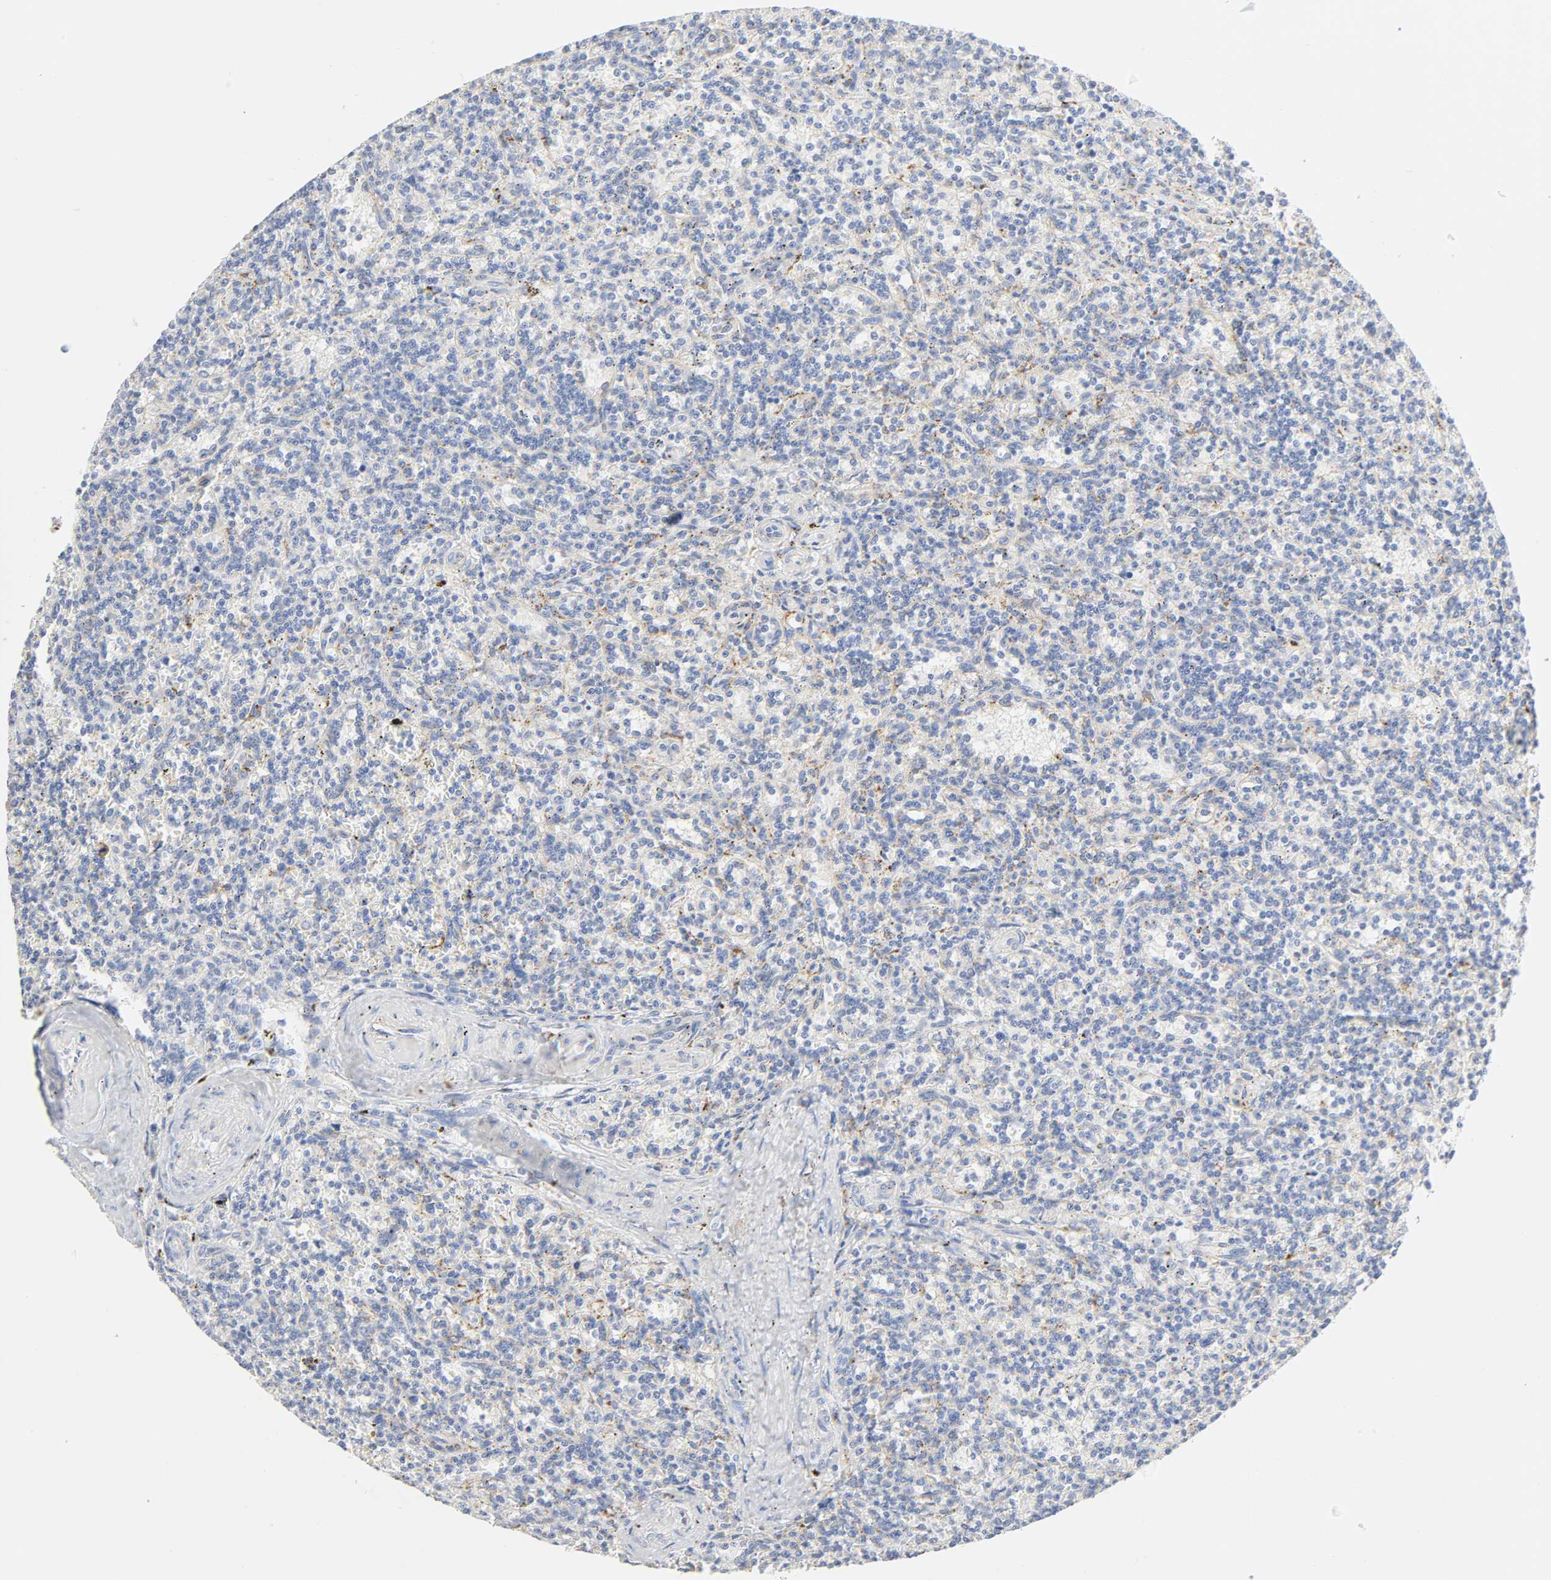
{"staining": {"intensity": "negative", "quantity": "none", "location": "none"}, "tissue": "lymphoma", "cell_type": "Tumor cells", "image_type": "cancer", "snomed": [{"axis": "morphology", "description": "Malignant lymphoma, non-Hodgkin's type, Low grade"}, {"axis": "topography", "description": "Spleen"}], "caption": "Tumor cells show no significant positivity in lymphoma. Brightfield microscopy of immunohistochemistry stained with DAB (brown) and hematoxylin (blue), captured at high magnification.", "gene": "MAGEB17", "patient": {"sex": "male", "age": 73}}